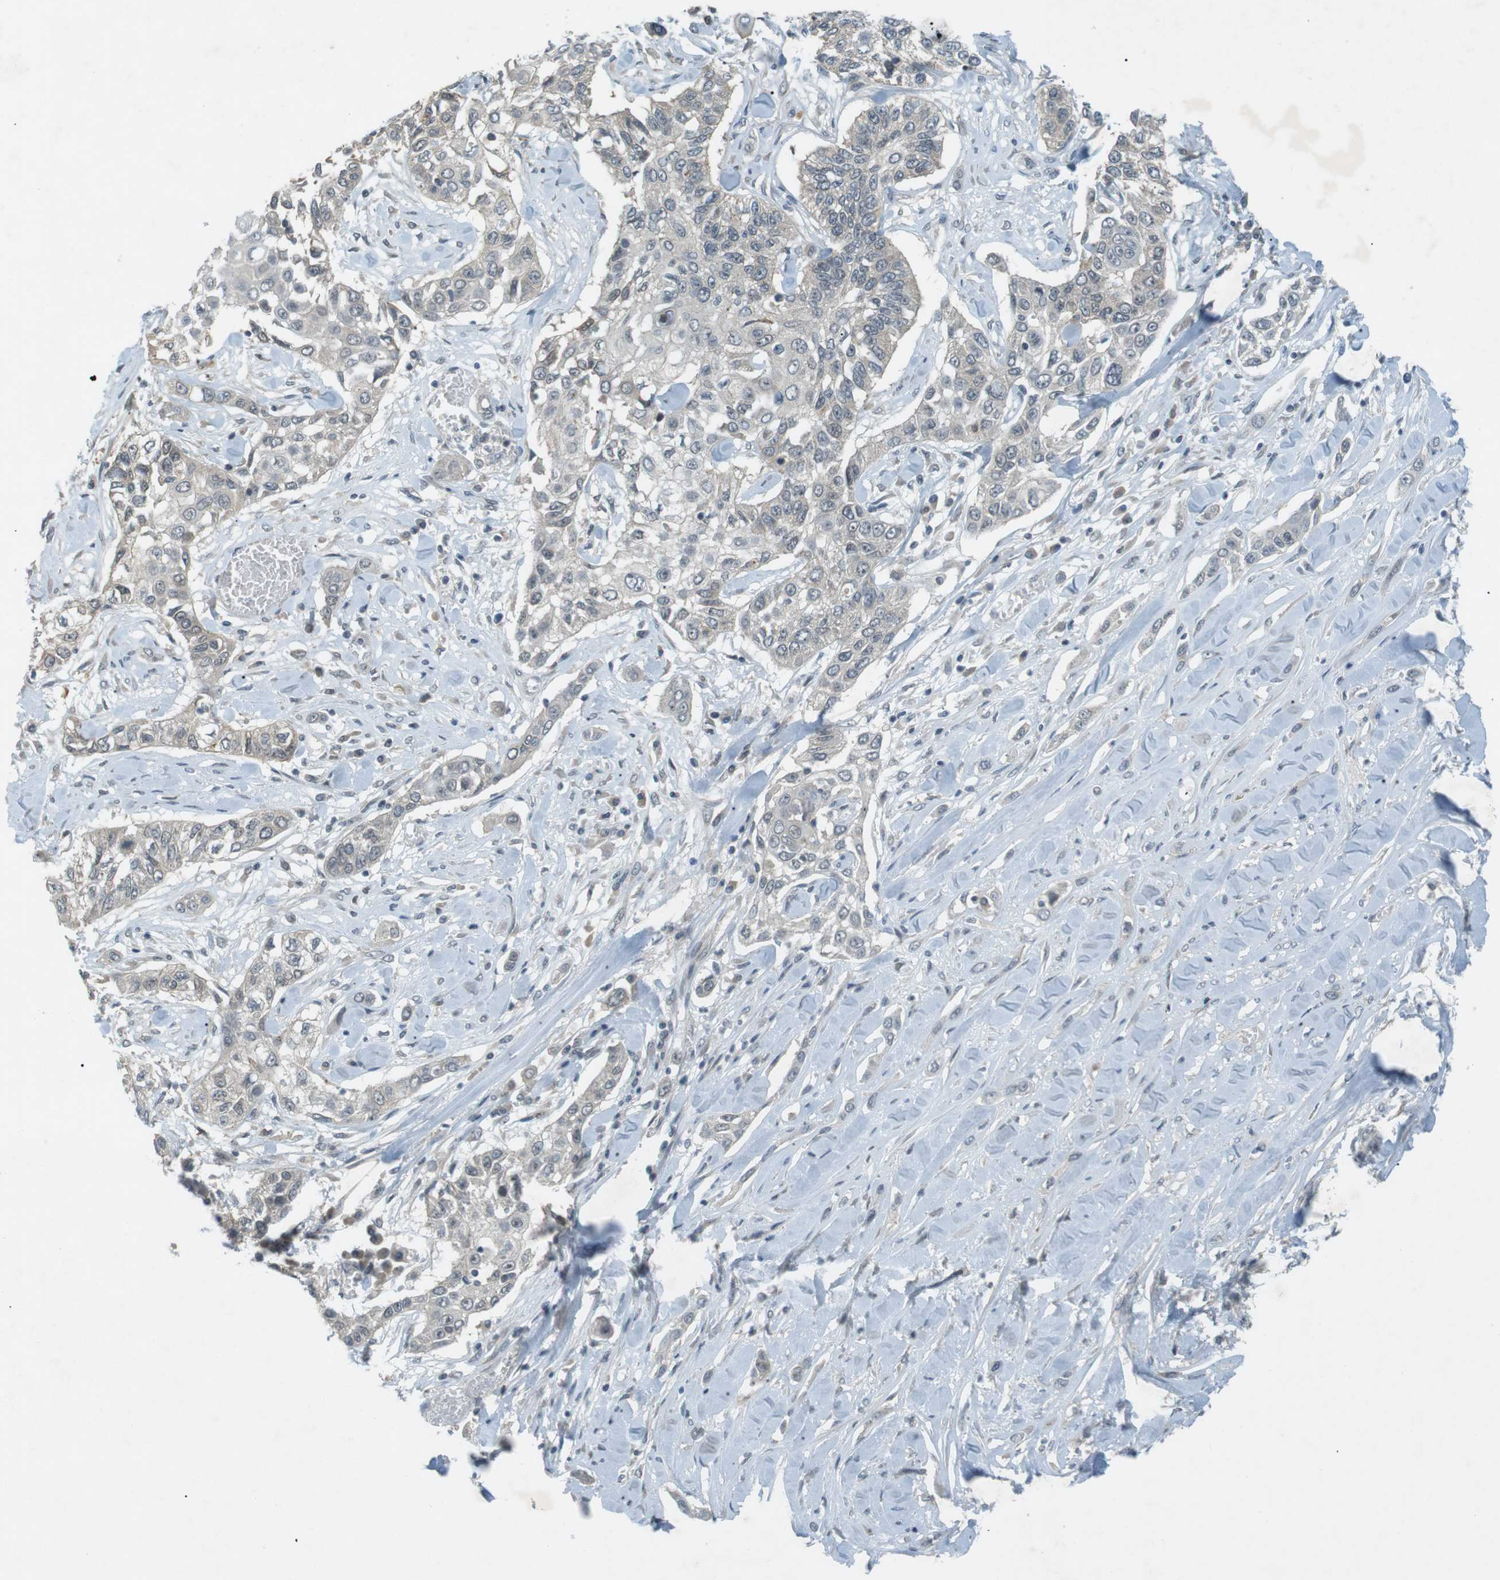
{"staining": {"intensity": "negative", "quantity": "none", "location": "none"}, "tissue": "lung cancer", "cell_type": "Tumor cells", "image_type": "cancer", "snomed": [{"axis": "morphology", "description": "Squamous cell carcinoma, NOS"}, {"axis": "topography", "description": "Lung"}], "caption": "There is no significant staining in tumor cells of squamous cell carcinoma (lung).", "gene": "RTN3", "patient": {"sex": "male", "age": 71}}